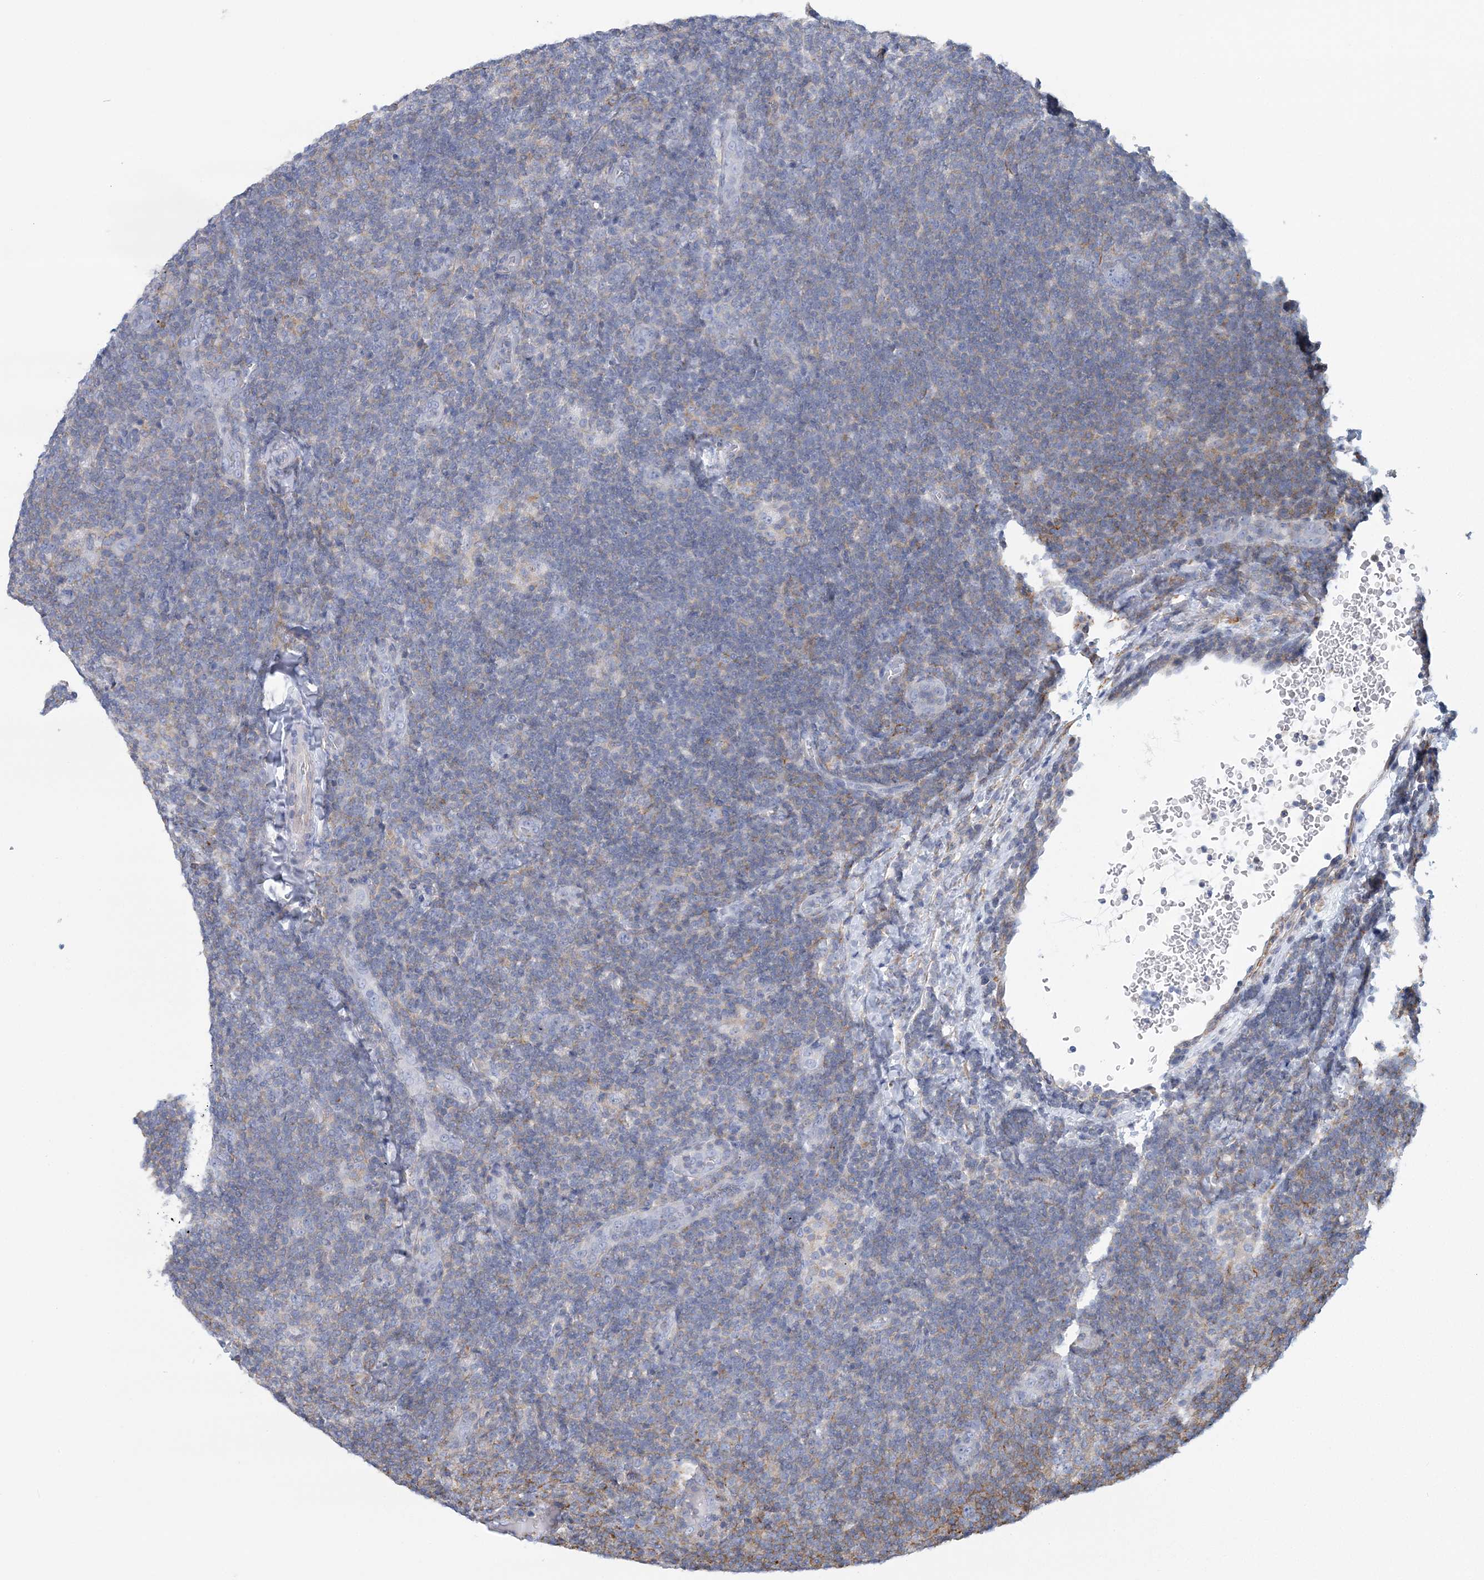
{"staining": {"intensity": "negative", "quantity": "none", "location": "none"}, "tissue": "lymphoma", "cell_type": "Tumor cells", "image_type": "cancer", "snomed": [{"axis": "morphology", "description": "Hodgkin's disease, NOS"}, {"axis": "topography", "description": "Lymph node"}], "caption": "Hodgkin's disease was stained to show a protein in brown. There is no significant expression in tumor cells.", "gene": "C11orf21", "patient": {"sex": "female", "age": 57}}